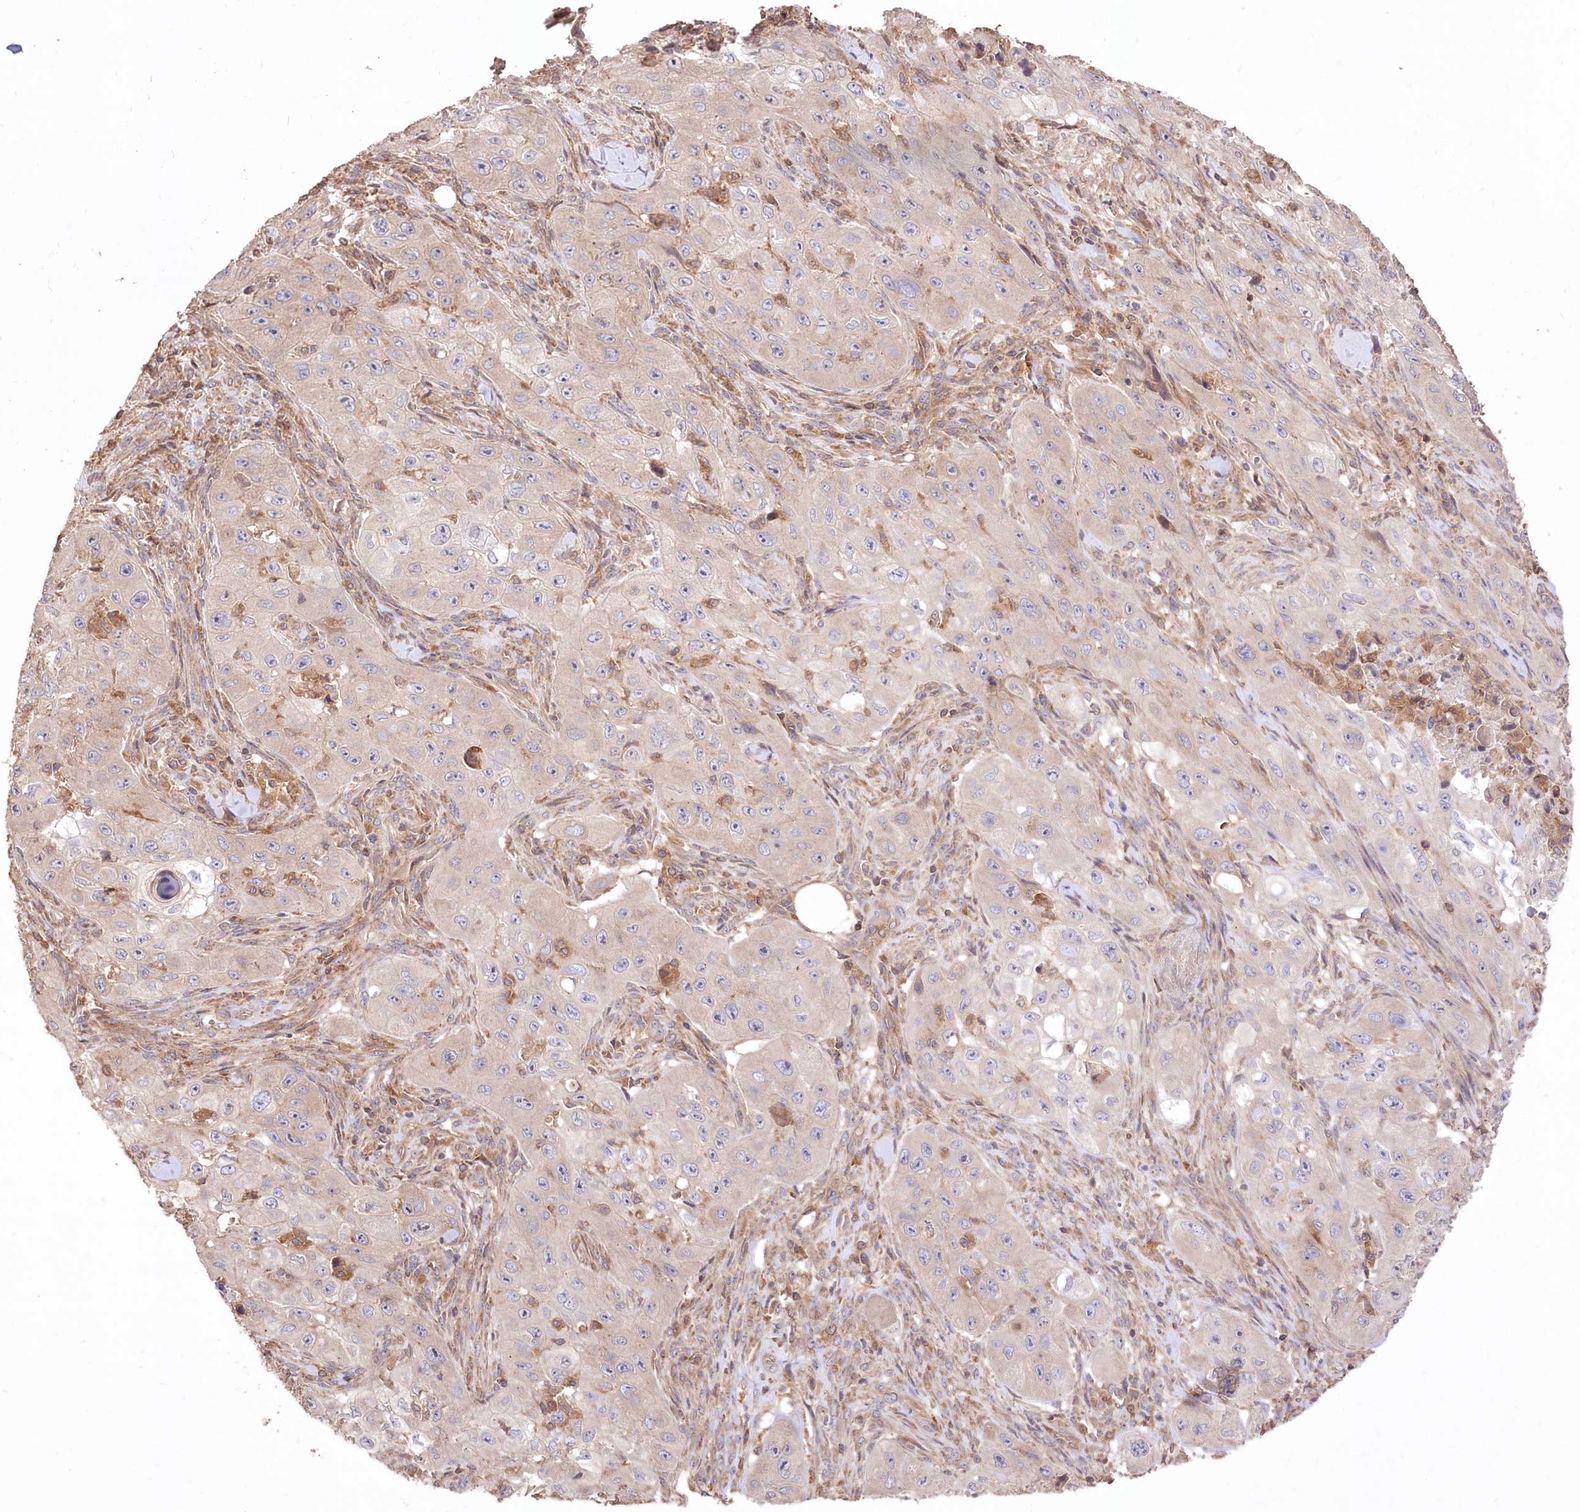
{"staining": {"intensity": "negative", "quantity": "none", "location": "none"}, "tissue": "skin cancer", "cell_type": "Tumor cells", "image_type": "cancer", "snomed": [{"axis": "morphology", "description": "Squamous cell carcinoma, NOS"}, {"axis": "topography", "description": "Skin"}, {"axis": "topography", "description": "Subcutis"}], "caption": "This is an IHC micrograph of skin cancer (squamous cell carcinoma). There is no positivity in tumor cells.", "gene": "XYLB", "patient": {"sex": "male", "age": 73}}